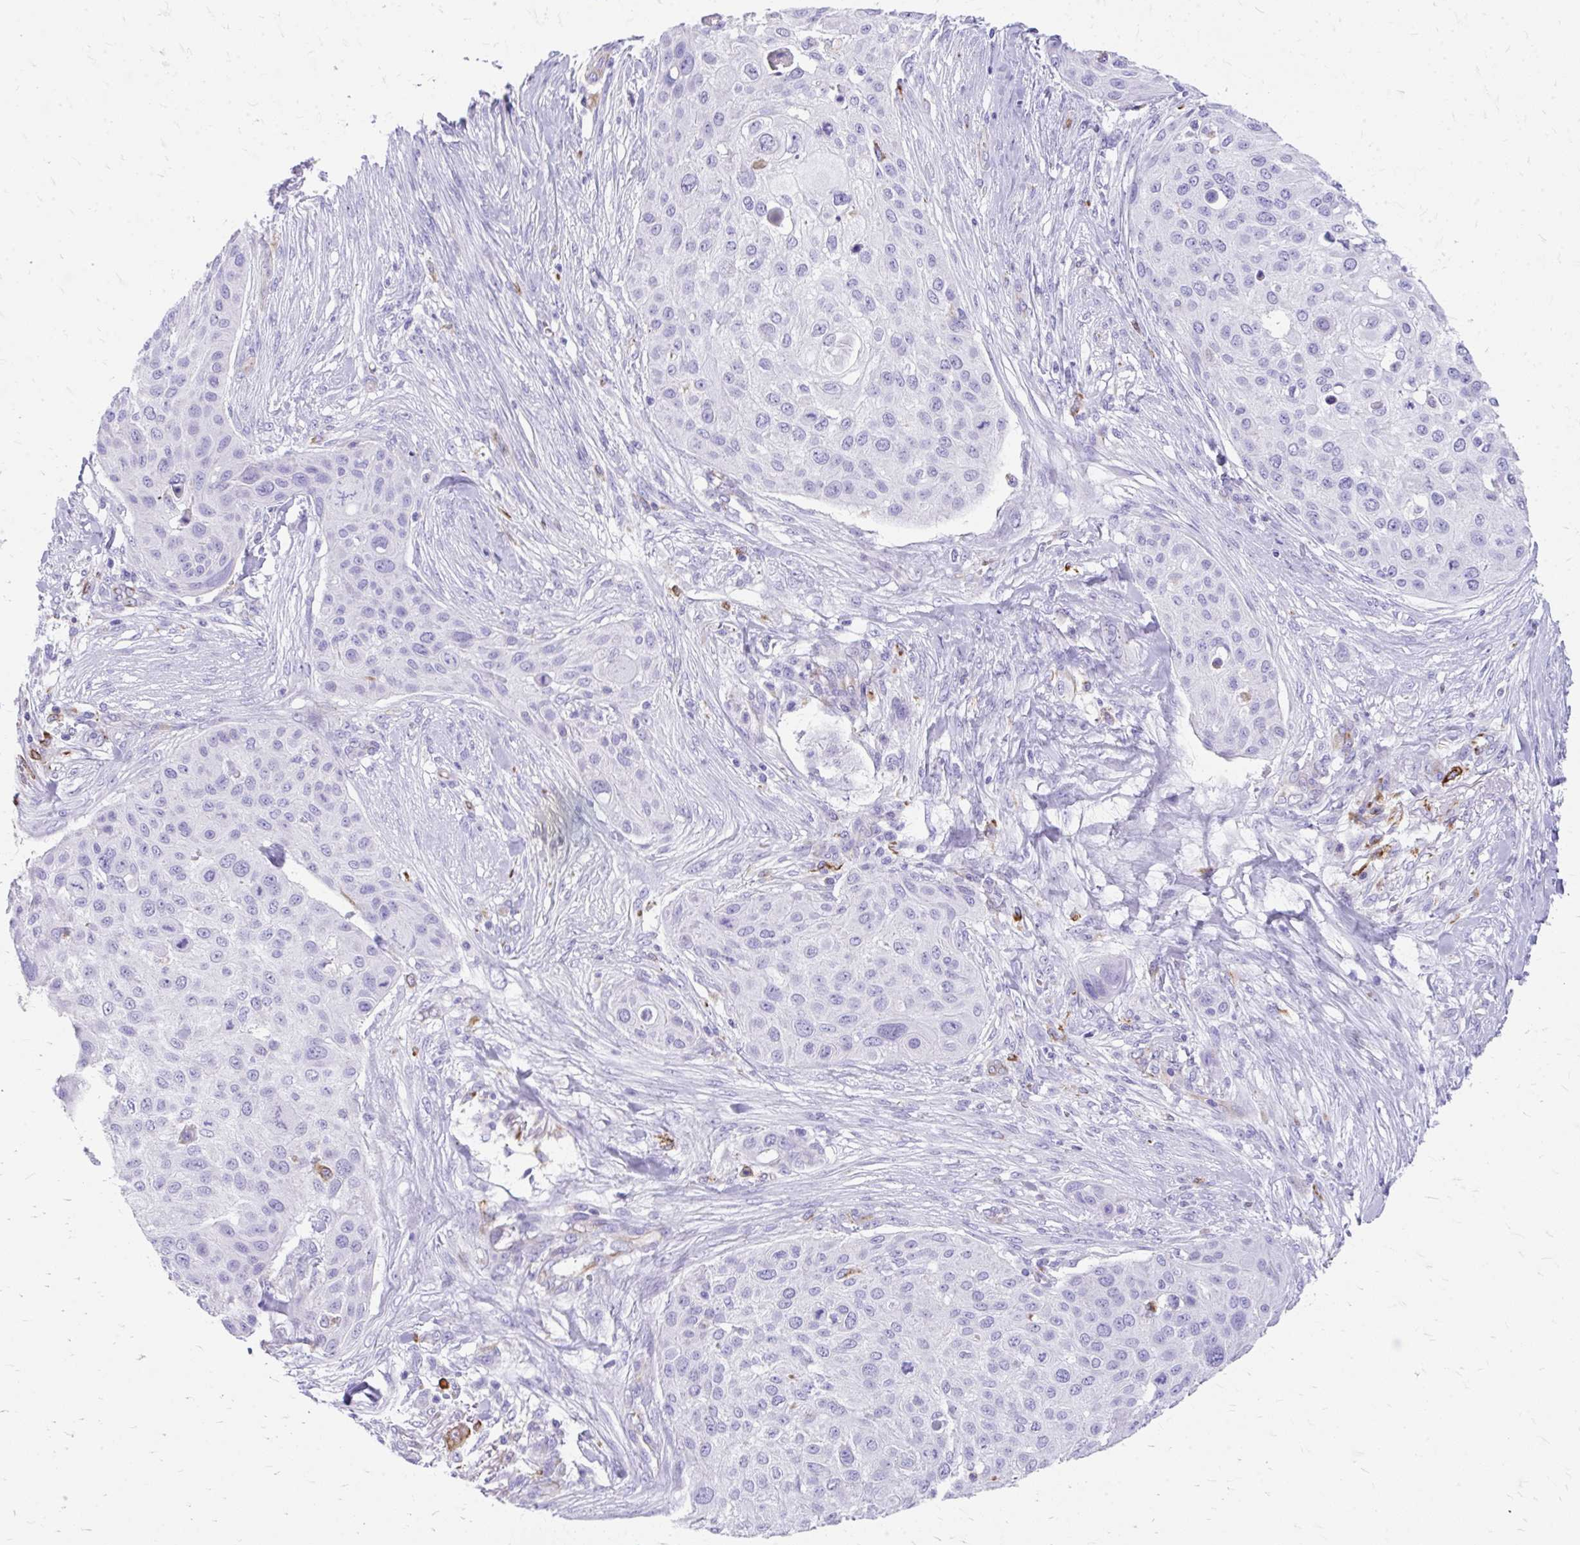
{"staining": {"intensity": "negative", "quantity": "none", "location": "none"}, "tissue": "skin cancer", "cell_type": "Tumor cells", "image_type": "cancer", "snomed": [{"axis": "morphology", "description": "Squamous cell carcinoma, NOS"}, {"axis": "topography", "description": "Skin"}], "caption": "This is an IHC photomicrograph of human skin cancer. There is no staining in tumor cells.", "gene": "ZNF699", "patient": {"sex": "female", "age": 87}}